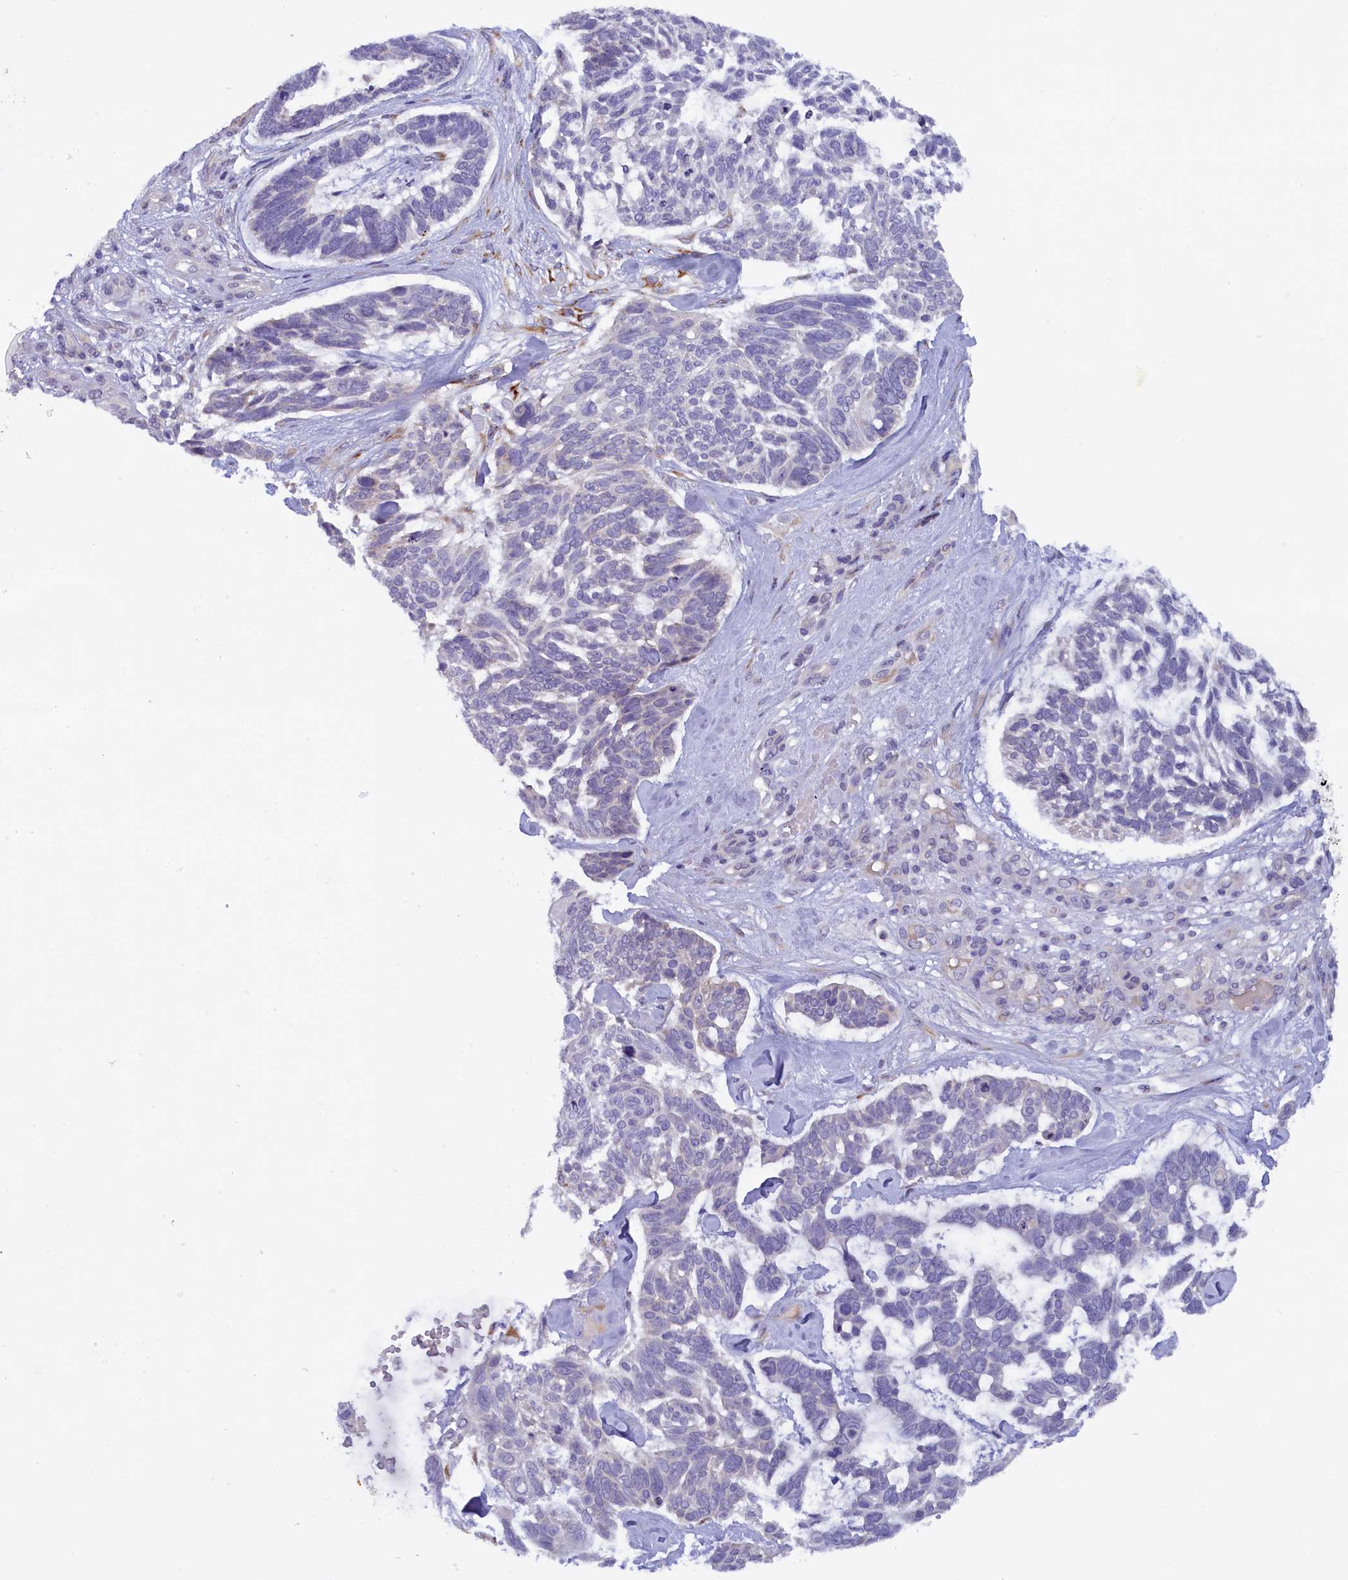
{"staining": {"intensity": "negative", "quantity": "none", "location": "none"}, "tissue": "skin cancer", "cell_type": "Tumor cells", "image_type": "cancer", "snomed": [{"axis": "morphology", "description": "Basal cell carcinoma"}, {"axis": "topography", "description": "Skin"}], "caption": "DAB (3,3'-diaminobenzidine) immunohistochemical staining of skin cancer (basal cell carcinoma) reveals no significant positivity in tumor cells.", "gene": "ZSWIM4", "patient": {"sex": "male", "age": 88}}